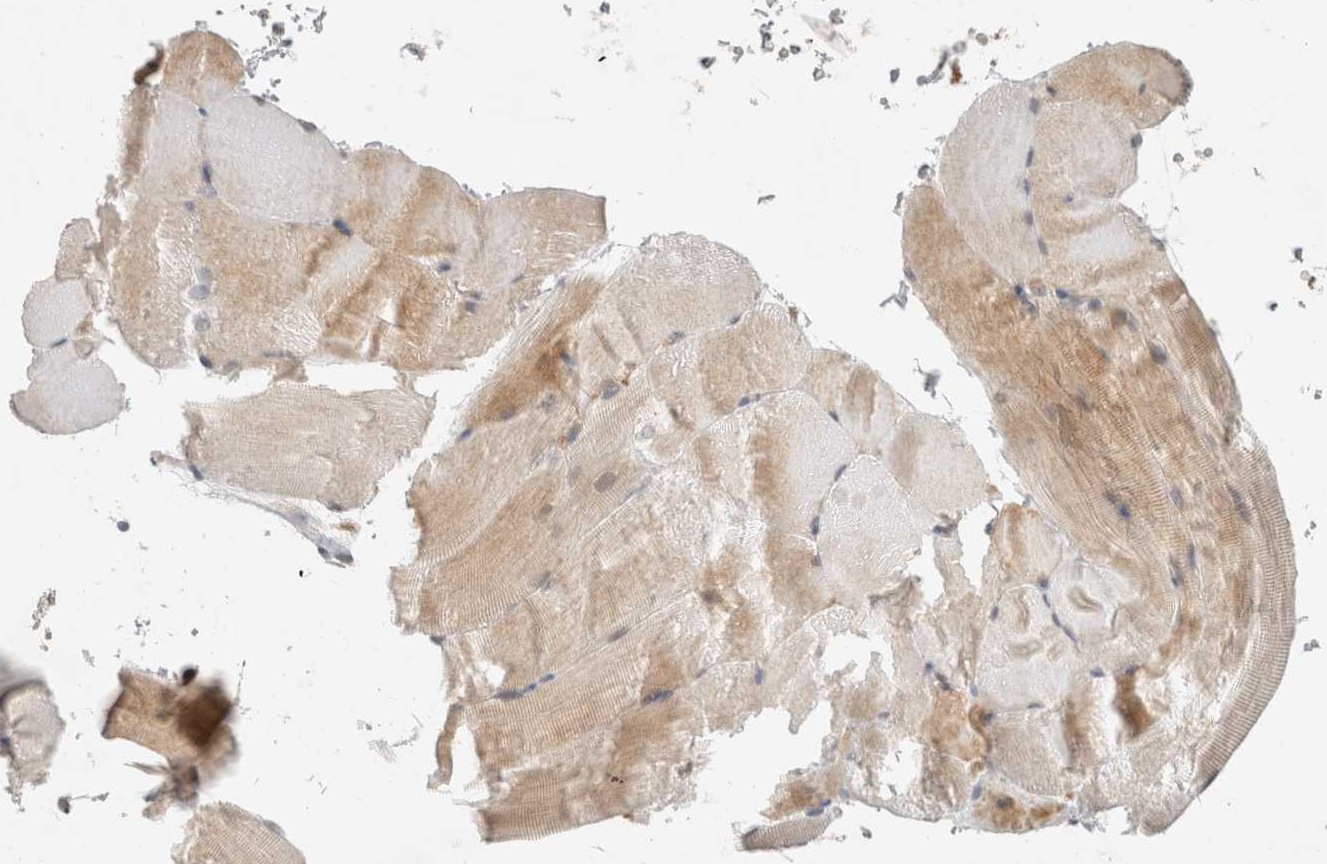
{"staining": {"intensity": "weak", "quantity": ">75%", "location": "cytoplasmic/membranous"}, "tissue": "skeletal muscle", "cell_type": "Myocytes", "image_type": "normal", "snomed": [{"axis": "morphology", "description": "Normal tissue, NOS"}, {"axis": "topography", "description": "Skeletal muscle"}, {"axis": "topography", "description": "Parathyroid gland"}], "caption": "This photomicrograph displays immunohistochemistry (IHC) staining of benign human skeletal muscle, with low weak cytoplasmic/membranous positivity in about >75% of myocytes.", "gene": "HROB", "patient": {"sex": "female", "age": 37}}